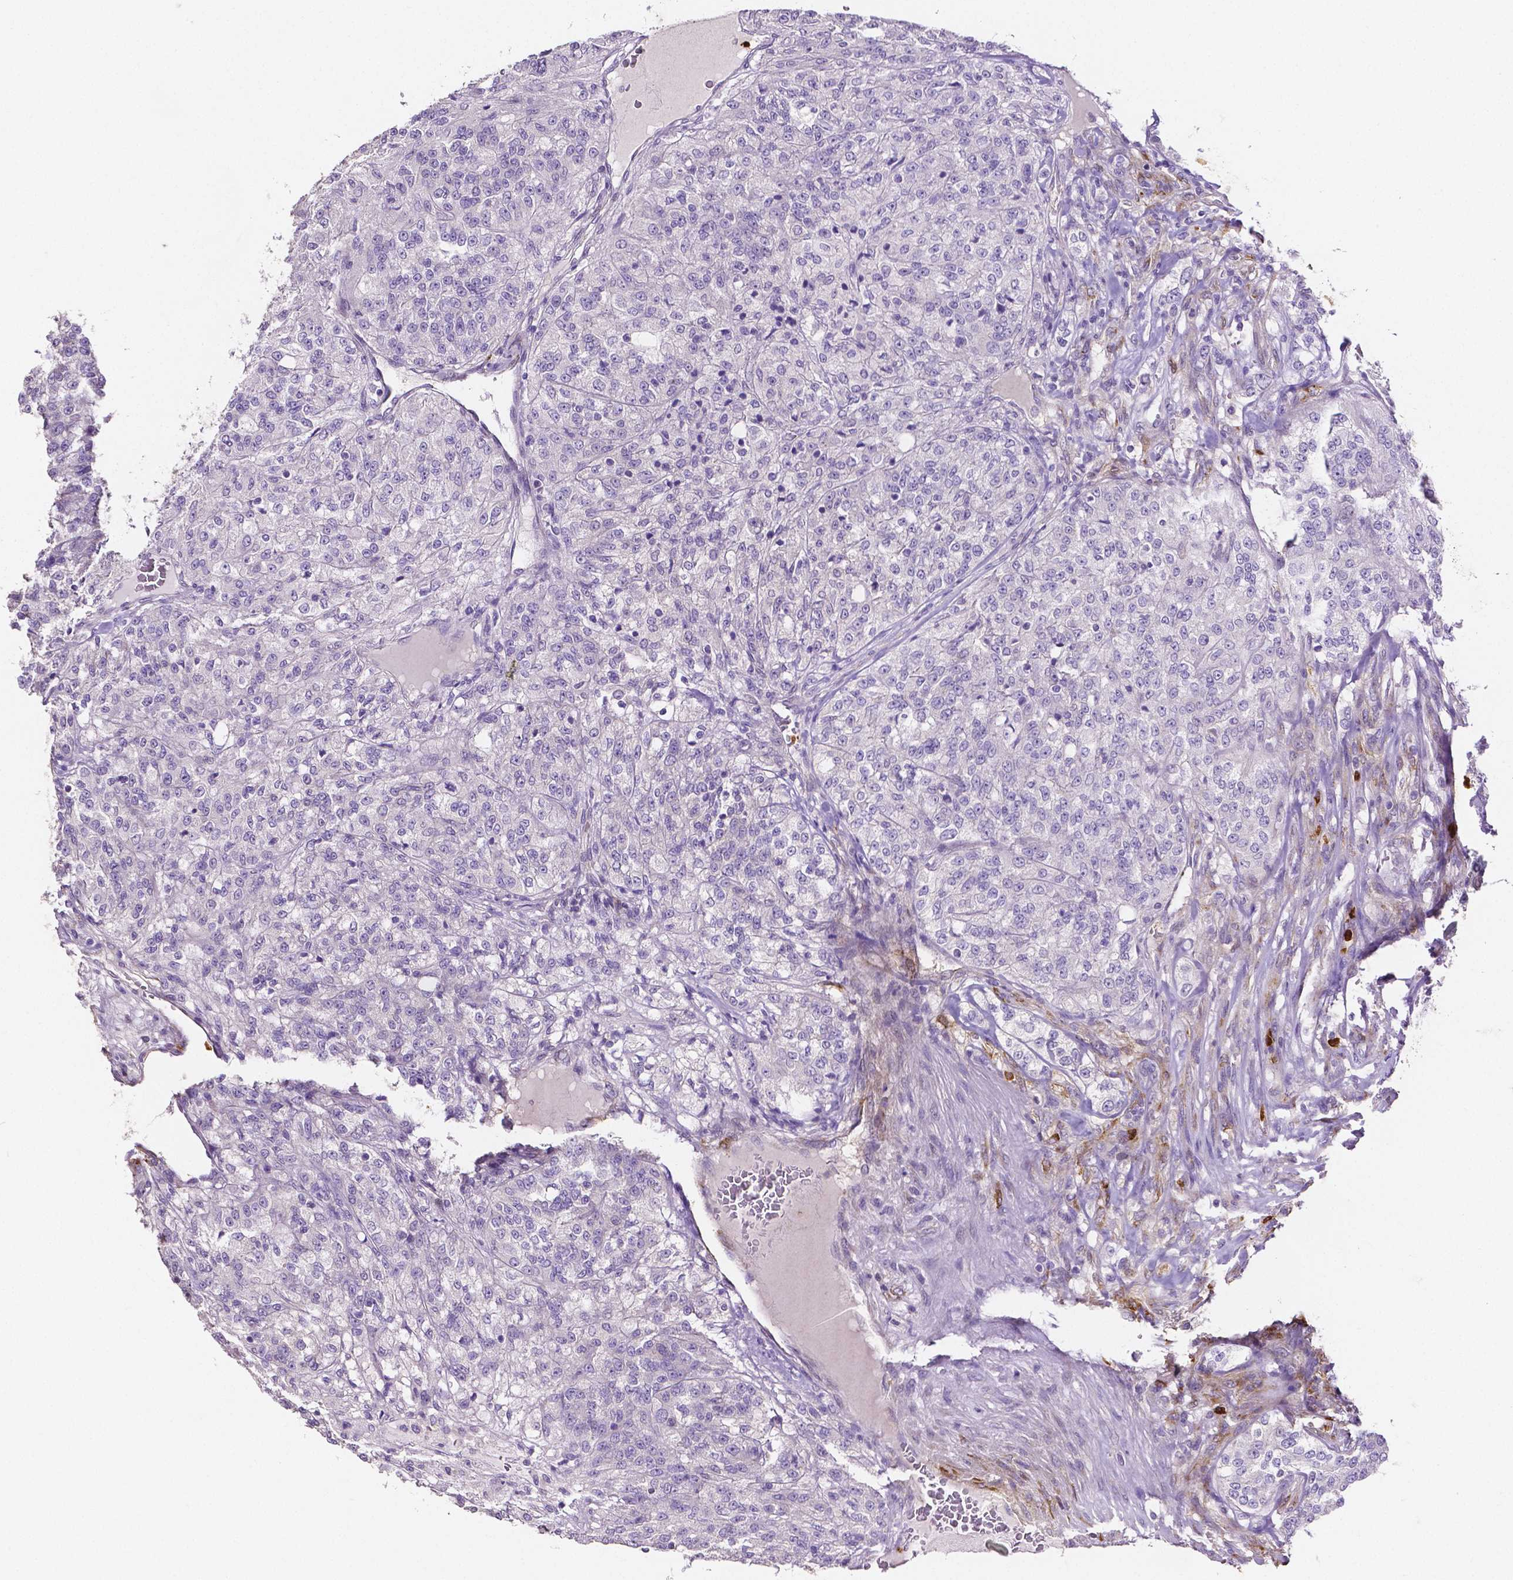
{"staining": {"intensity": "negative", "quantity": "none", "location": "none"}, "tissue": "renal cancer", "cell_type": "Tumor cells", "image_type": "cancer", "snomed": [{"axis": "morphology", "description": "Adenocarcinoma, NOS"}, {"axis": "topography", "description": "Kidney"}], "caption": "DAB (3,3'-diaminobenzidine) immunohistochemical staining of human renal cancer exhibits no significant staining in tumor cells.", "gene": "MMP9", "patient": {"sex": "female", "age": 63}}